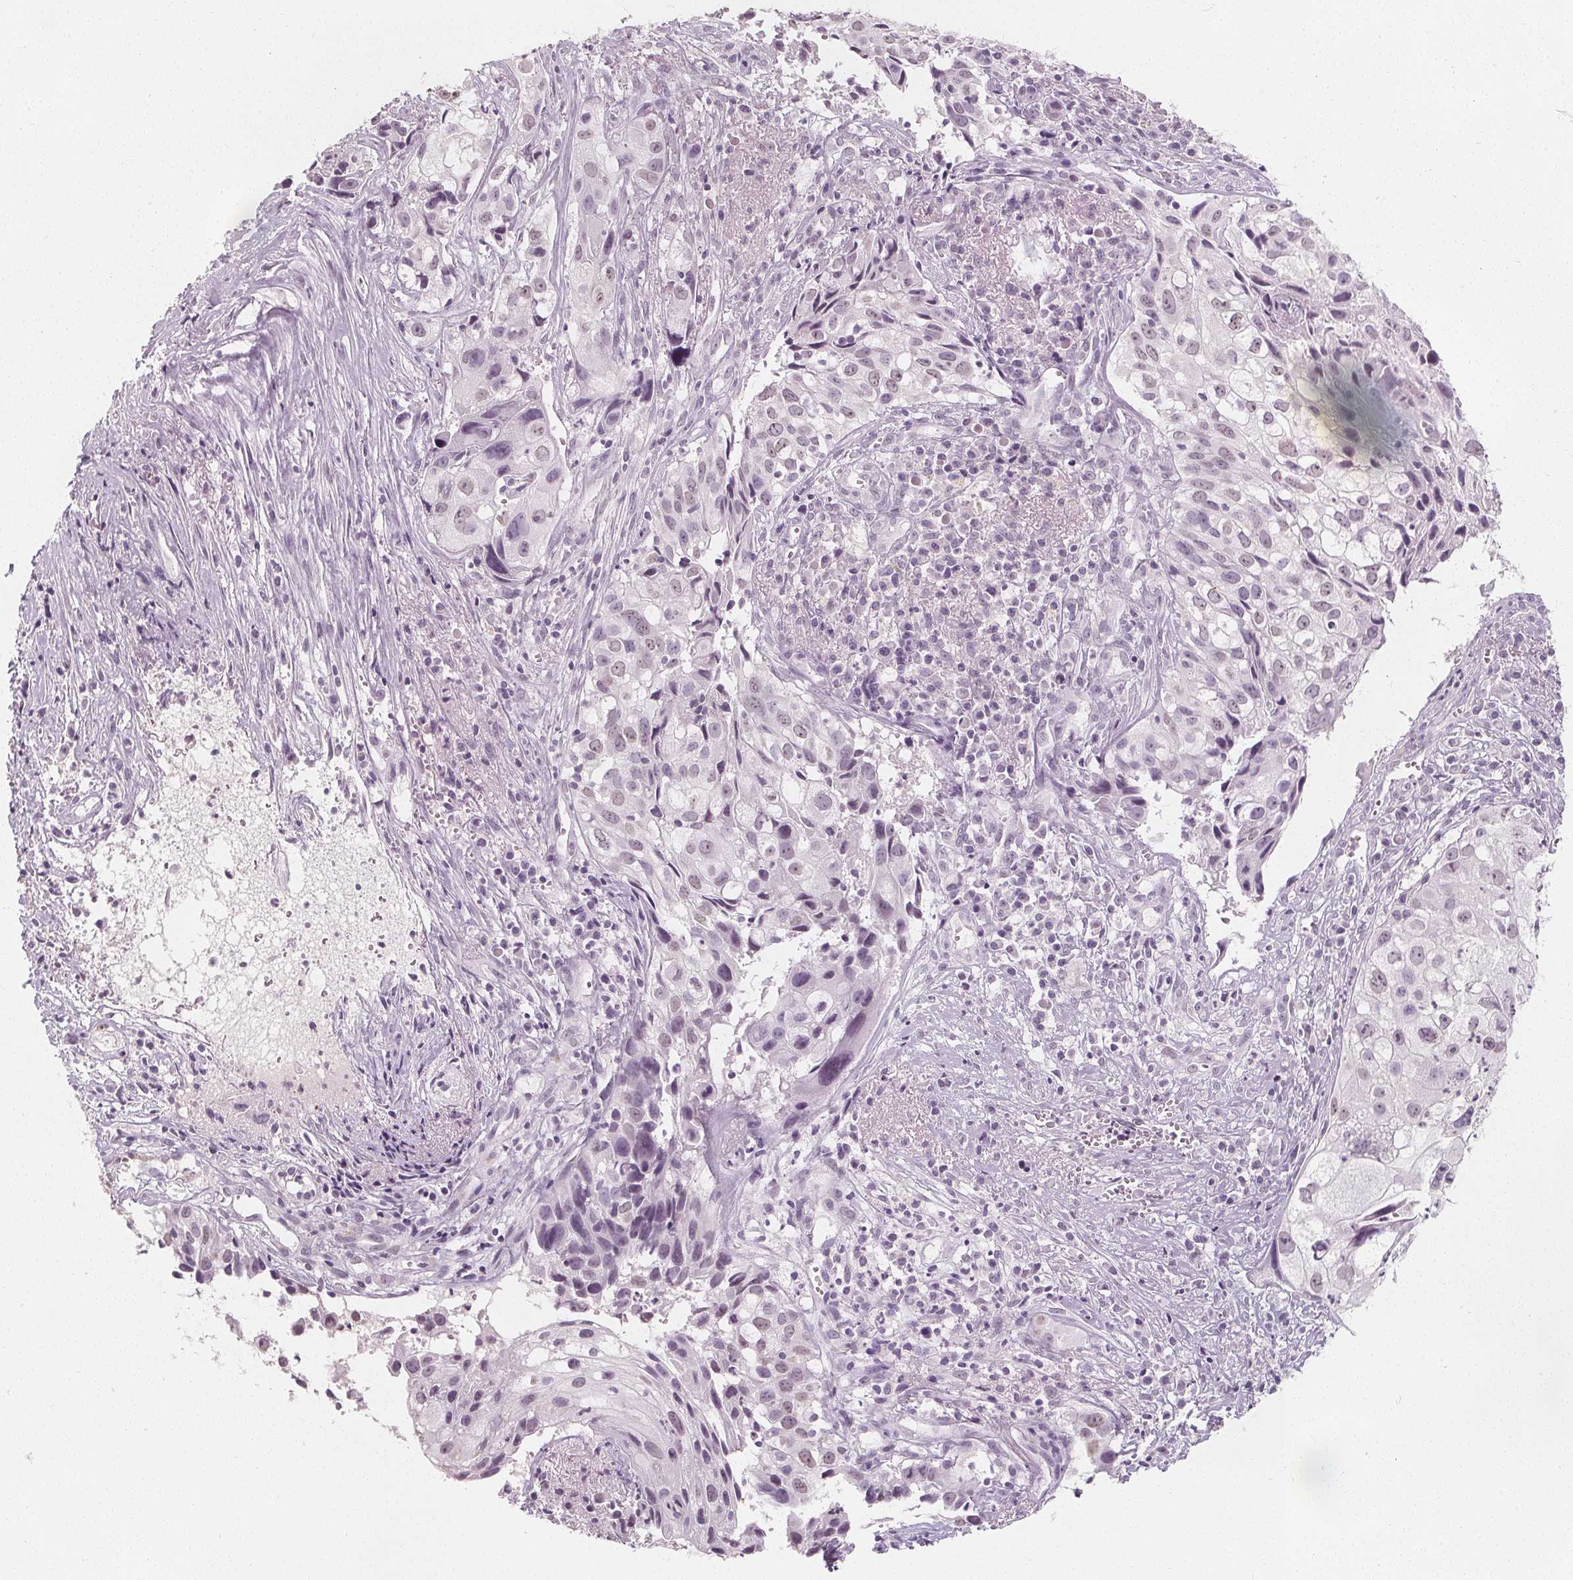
{"staining": {"intensity": "negative", "quantity": "none", "location": "none"}, "tissue": "cervical cancer", "cell_type": "Tumor cells", "image_type": "cancer", "snomed": [{"axis": "morphology", "description": "Squamous cell carcinoma, NOS"}, {"axis": "topography", "description": "Cervix"}], "caption": "Protein analysis of cervical cancer (squamous cell carcinoma) reveals no significant positivity in tumor cells. (Stains: DAB (3,3'-diaminobenzidine) IHC with hematoxylin counter stain, Microscopy: brightfield microscopy at high magnification).", "gene": "DBX2", "patient": {"sex": "female", "age": 53}}